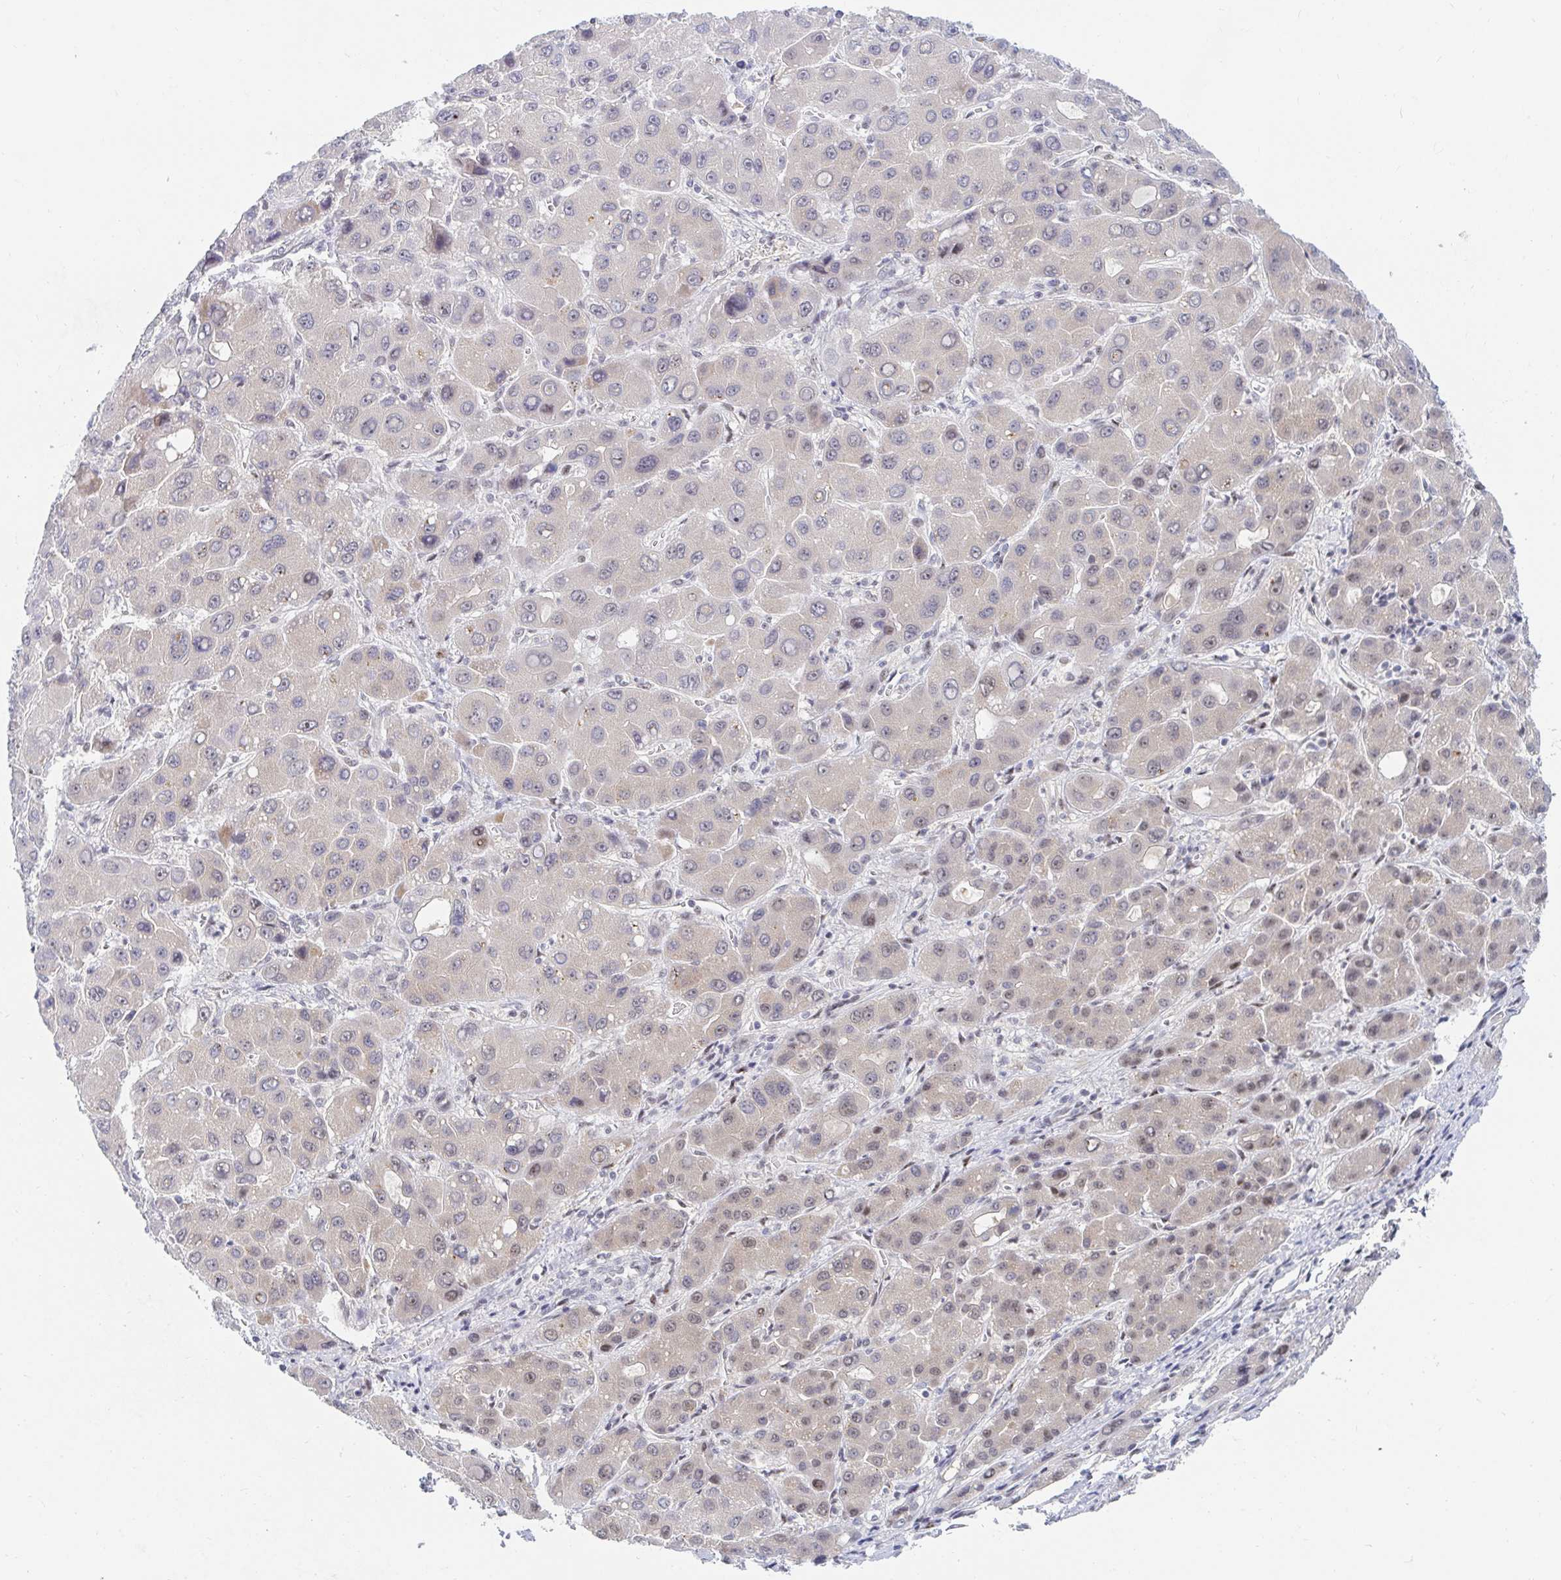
{"staining": {"intensity": "weak", "quantity": "<25%", "location": "nuclear"}, "tissue": "liver cancer", "cell_type": "Tumor cells", "image_type": "cancer", "snomed": [{"axis": "morphology", "description": "Carcinoma, Hepatocellular, NOS"}, {"axis": "topography", "description": "Liver"}], "caption": "The histopathology image demonstrates no significant positivity in tumor cells of hepatocellular carcinoma (liver). Nuclei are stained in blue.", "gene": "COL28A1", "patient": {"sex": "male", "age": 55}}